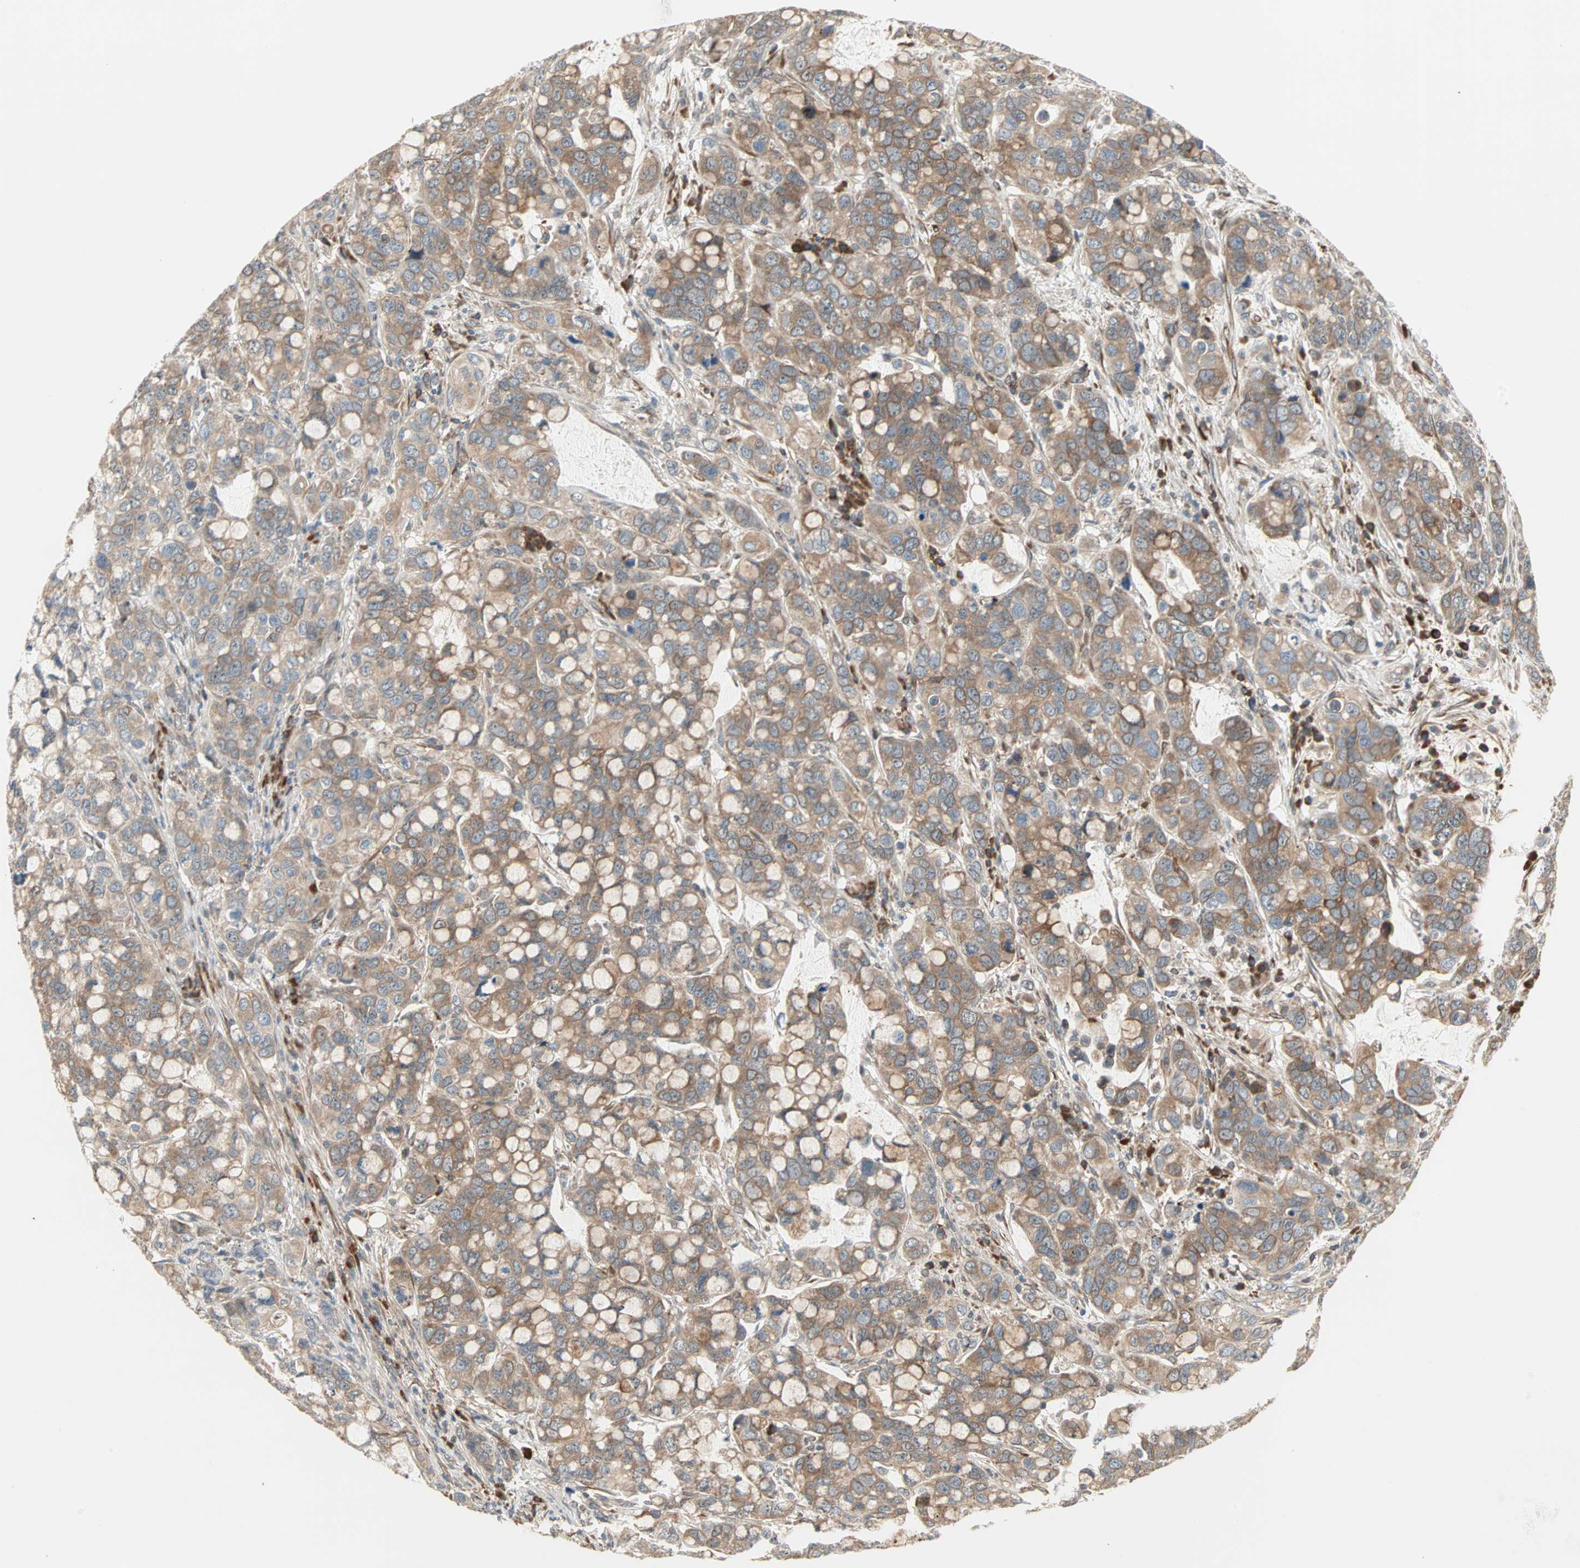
{"staining": {"intensity": "moderate", "quantity": ">75%", "location": "cytoplasmic/membranous"}, "tissue": "stomach cancer", "cell_type": "Tumor cells", "image_type": "cancer", "snomed": [{"axis": "morphology", "description": "Adenocarcinoma, NOS"}, {"axis": "topography", "description": "Stomach, lower"}], "caption": "This histopathology image demonstrates IHC staining of human stomach cancer, with medium moderate cytoplasmic/membranous staining in approximately >75% of tumor cells.", "gene": "SAR1A", "patient": {"sex": "male", "age": 84}}